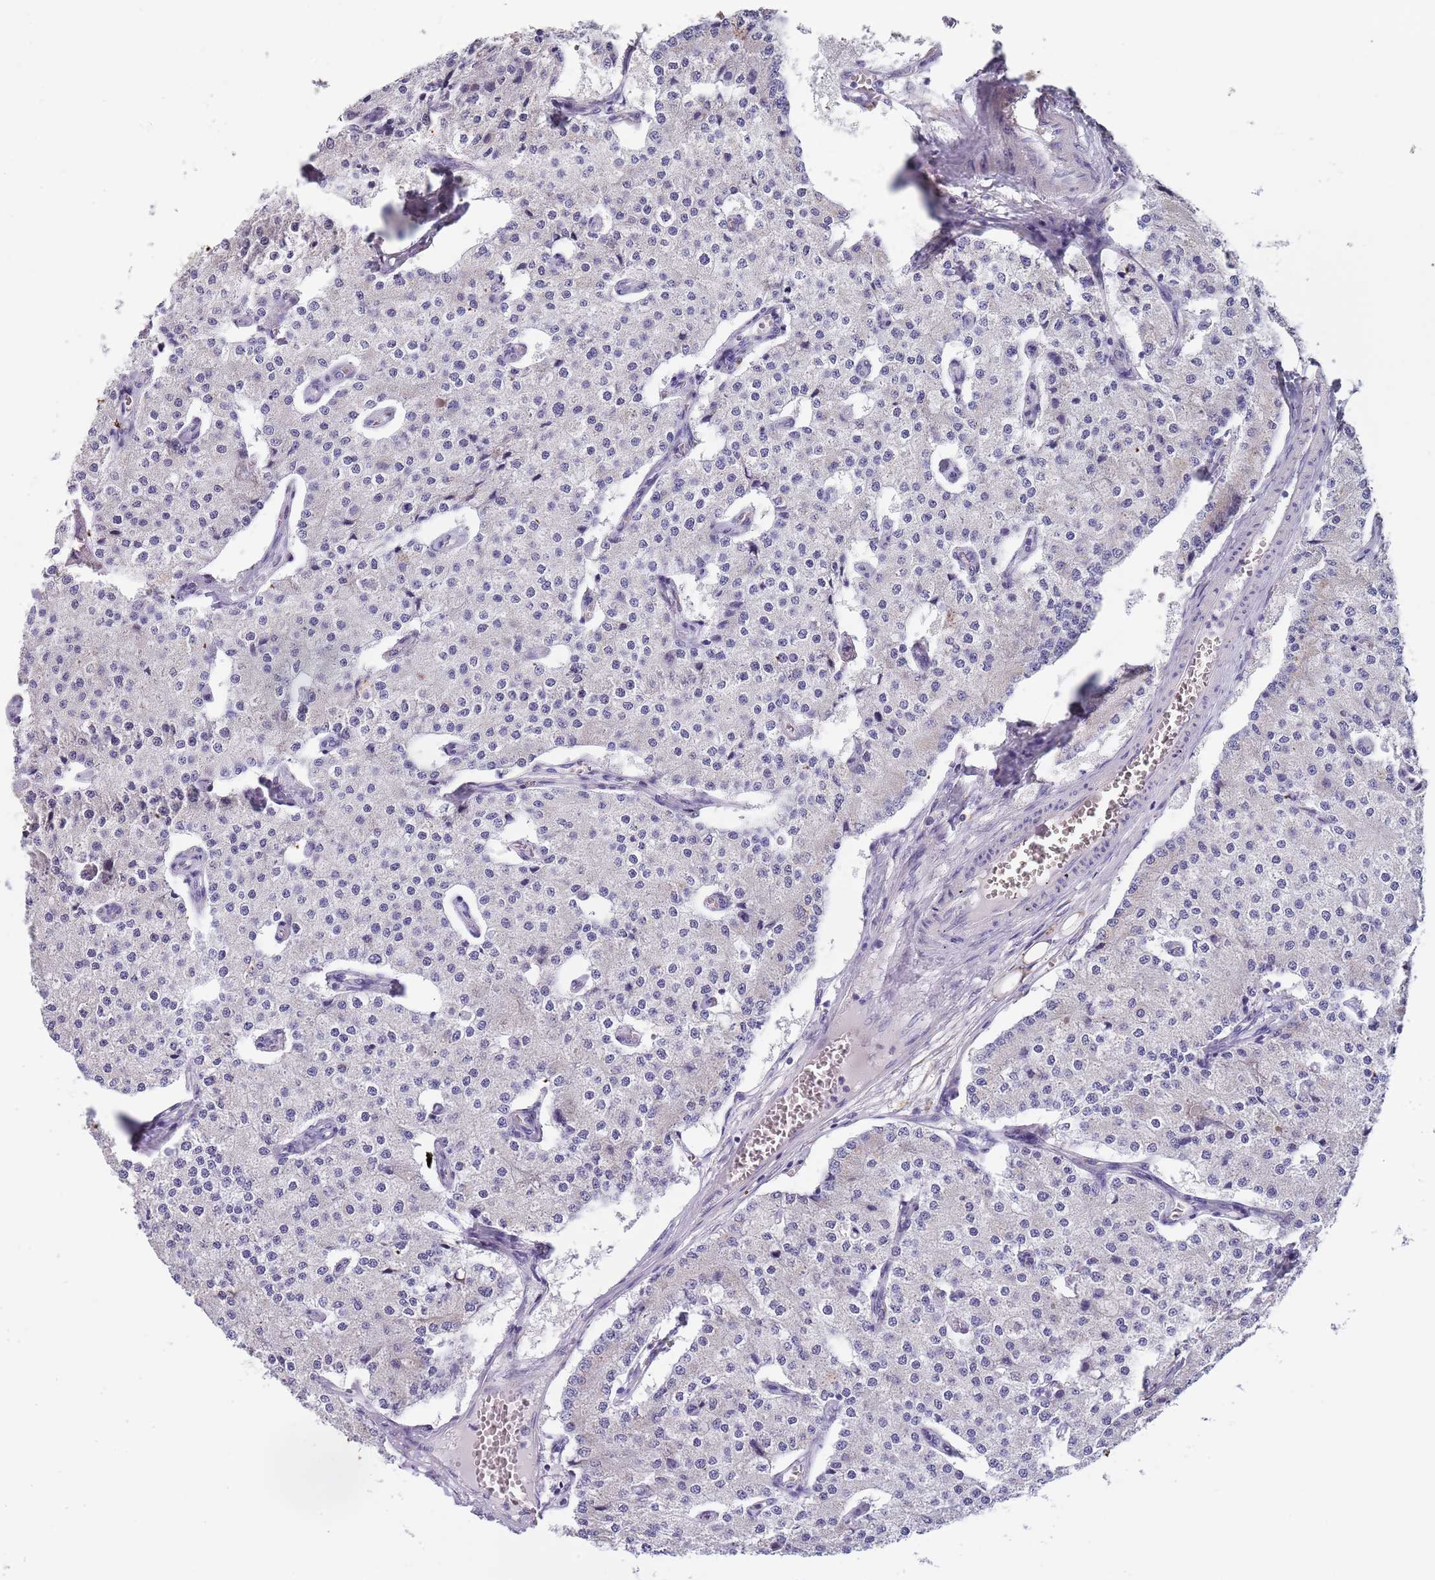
{"staining": {"intensity": "negative", "quantity": "none", "location": "none"}, "tissue": "carcinoid", "cell_type": "Tumor cells", "image_type": "cancer", "snomed": [{"axis": "morphology", "description": "Carcinoid, malignant, NOS"}, {"axis": "topography", "description": "Colon"}], "caption": "DAB (3,3'-diaminobenzidine) immunohistochemical staining of human carcinoid reveals no significant staining in tumor cells.", "gene": "MAN1C1", "patient": {"sex": "female", "age": 52}}